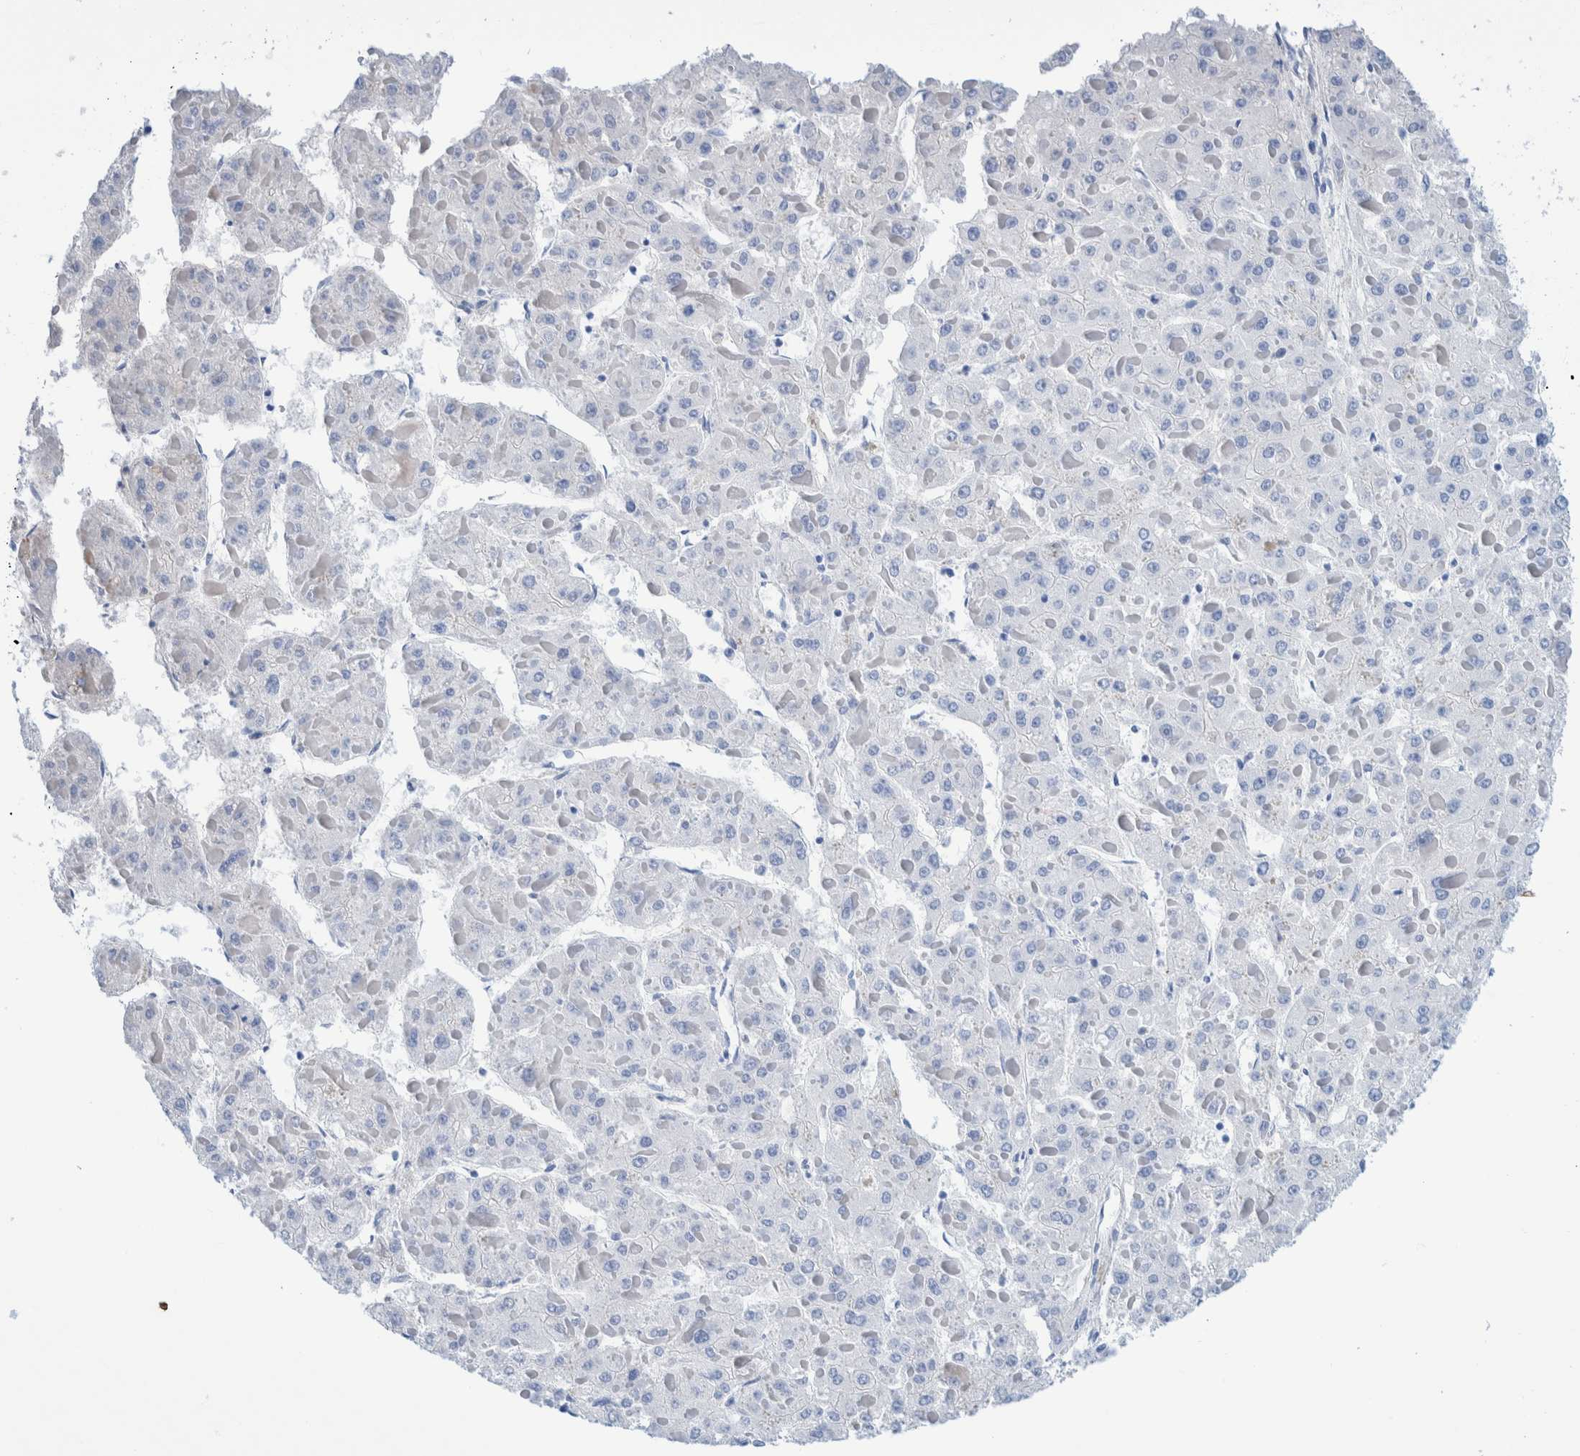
{"staining": {"intensity": "negative", "quantity": "none", "location": "none"}, "tissue": "liver cancer", "cell_type": "Tumor cells", "image_type": "cancer", "snomed": [{"axis": "morphology", "description": "Carcinoma, Hepatocellular, NOS"}, {"axis": "topography", "description": "Liver"}], "caption": "There is no significant positivity in tumor cells of hepatocellular carcinoma (liver).", "gene": "KRT14", "patient": {"sex": "female", "age": 73}}